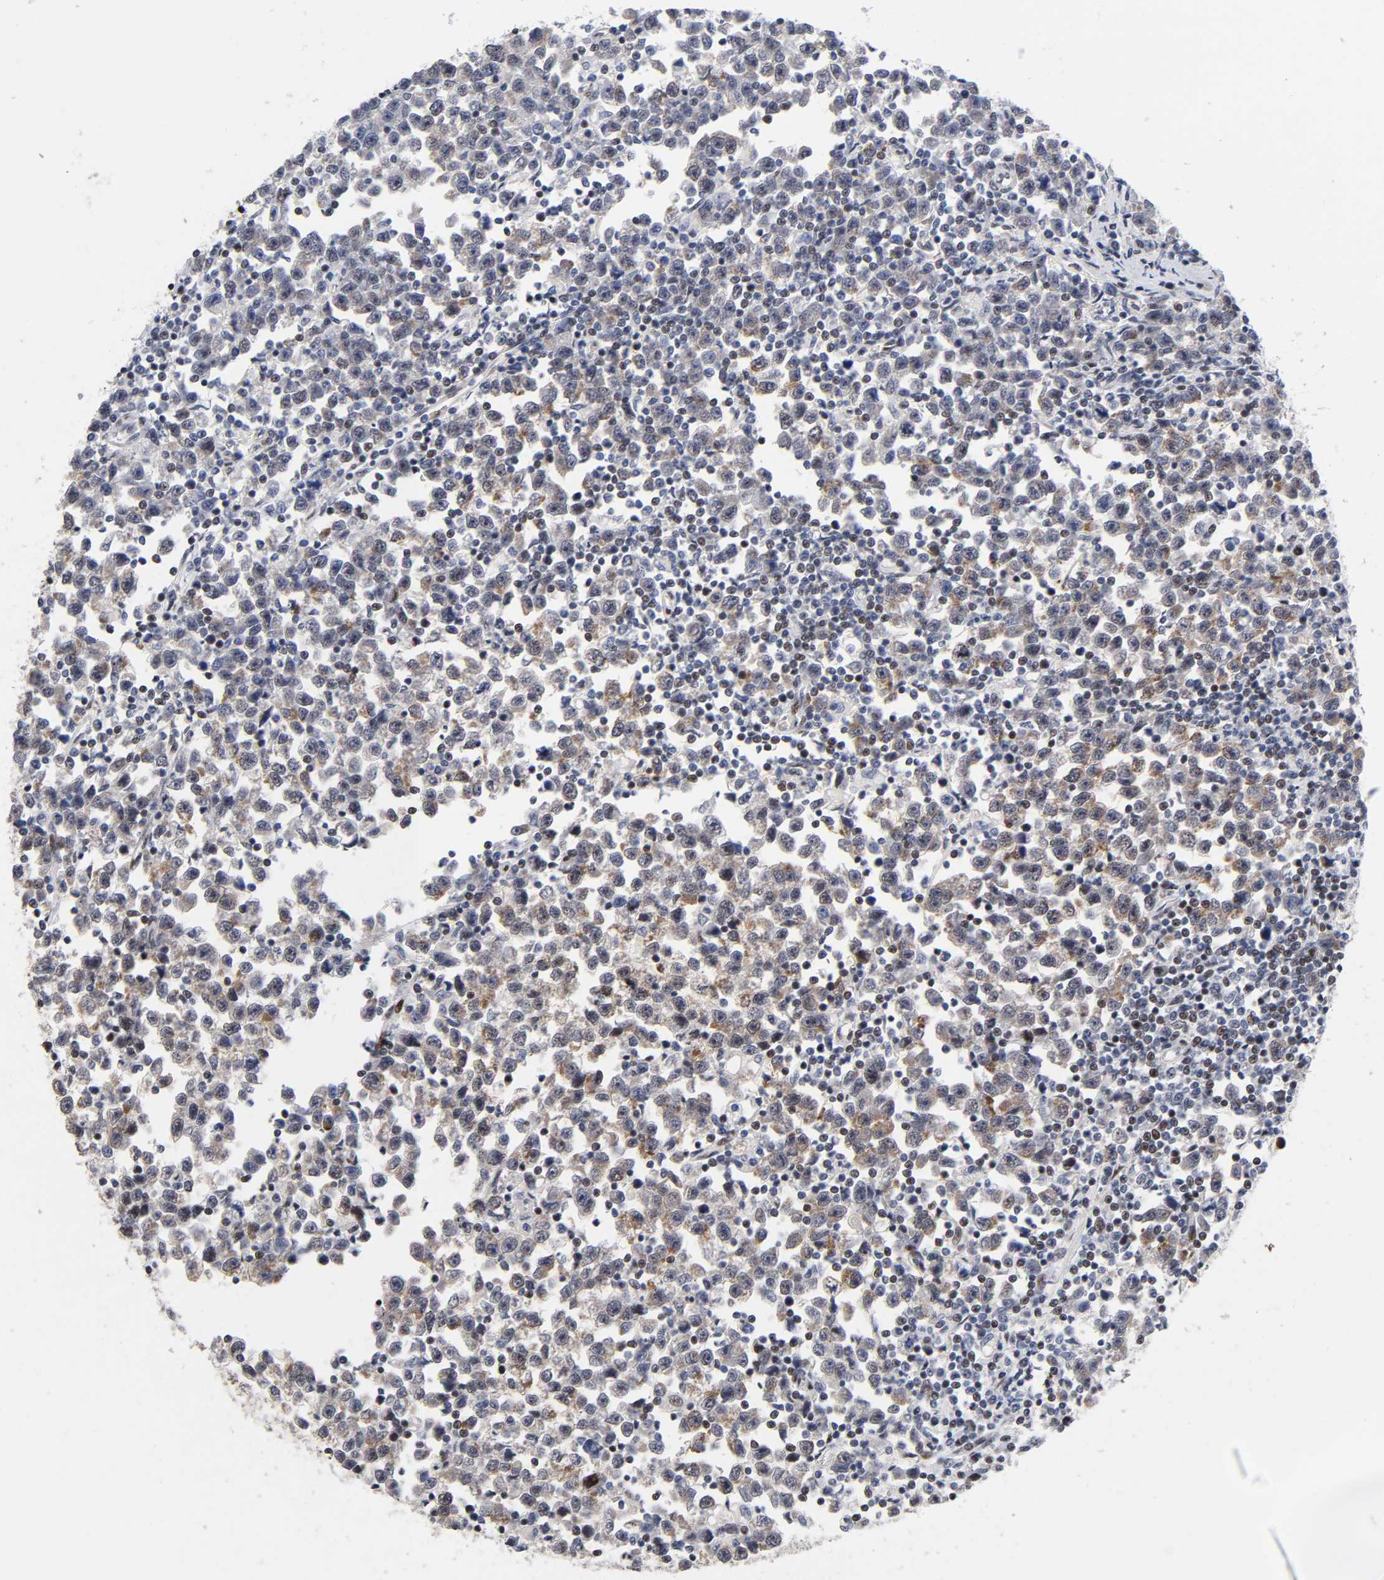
{"staining": {"intensity": "moderate", "quantity": "25%-75%", "location": "cytoplasmic/membranous"}, "tissue": "testis cancer", "cell_type": "Tumor cells", "image_type": "cancer", "snomed": [{"axis": "morphology", "description": "Seminoma, NOS"}, {"axis": "topography", "description": "Testis"}], "caption": "A medium amount of moderate cytoplasmic/membranous staining is identified in about 25%-75% of tumor cells in testis cancer (seminoma) tissue. (DAB (3,3'-diaminobenzidine) IHC with brightfield microscopy, high magnification).", "gene": "STK38", "patient": {"sex": "male", "age": 43}}